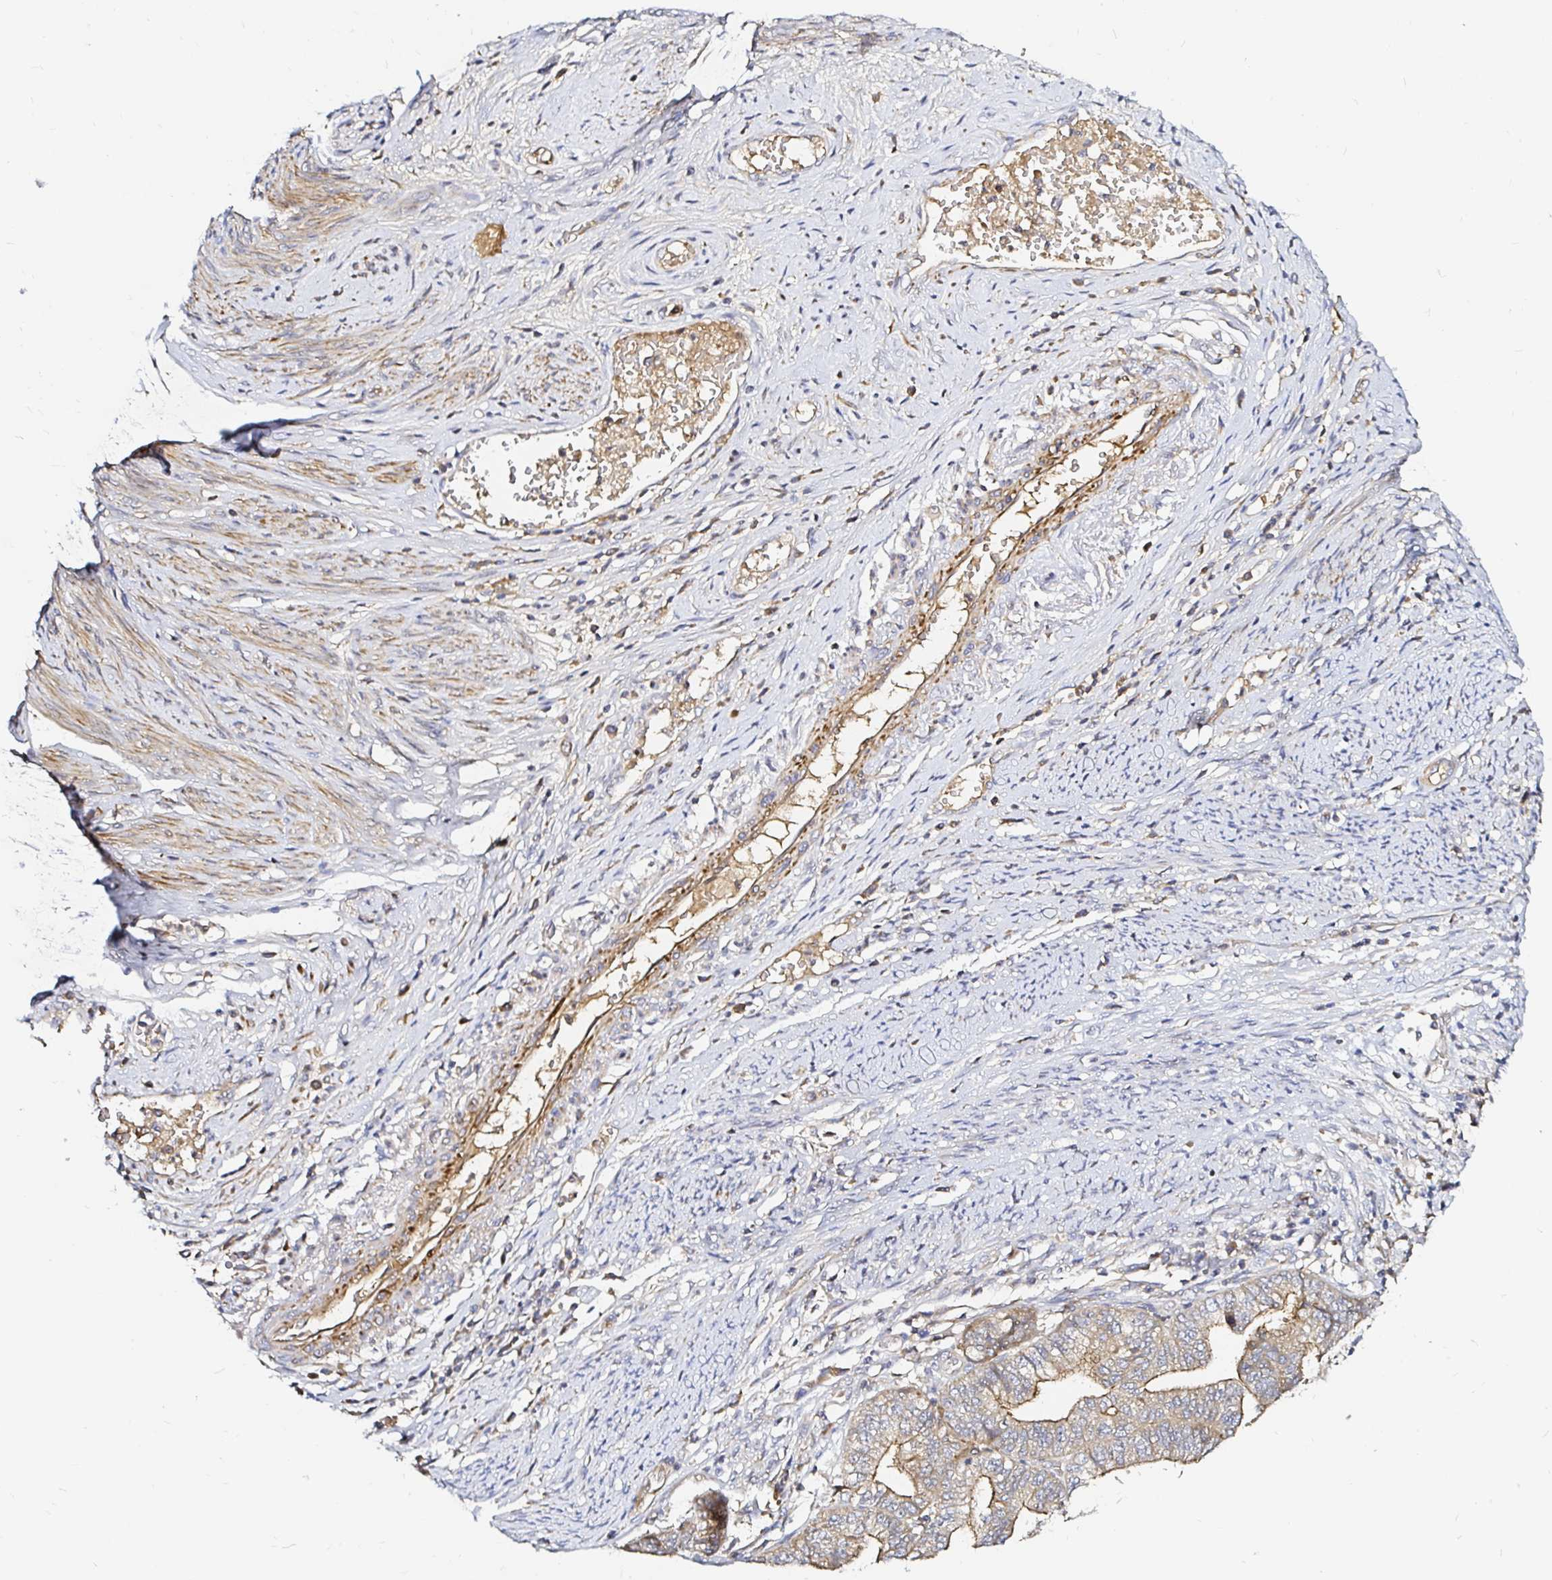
{"staining": {"intensity": "moderate", "quantity": "25%-75%", "location": "cytoplasmic/membranous"}, "tissue": "endometrial cancer", "cell_type": "Tumor cells", "image_type": "cancer", "snomed": [{"axis": "morphology", "description": "Adenocarcinoma, NOS"}, {"axis": "topography", "description": "Endometrium"}], "caption": "A histopathology image of endometrial cancer stained for a protein demonstrates moderate cytoplasmic/membranous brown staining in tumor cells.", "gene": "ARHGEF37", "patient": {"sex": "female", "age": 65}}